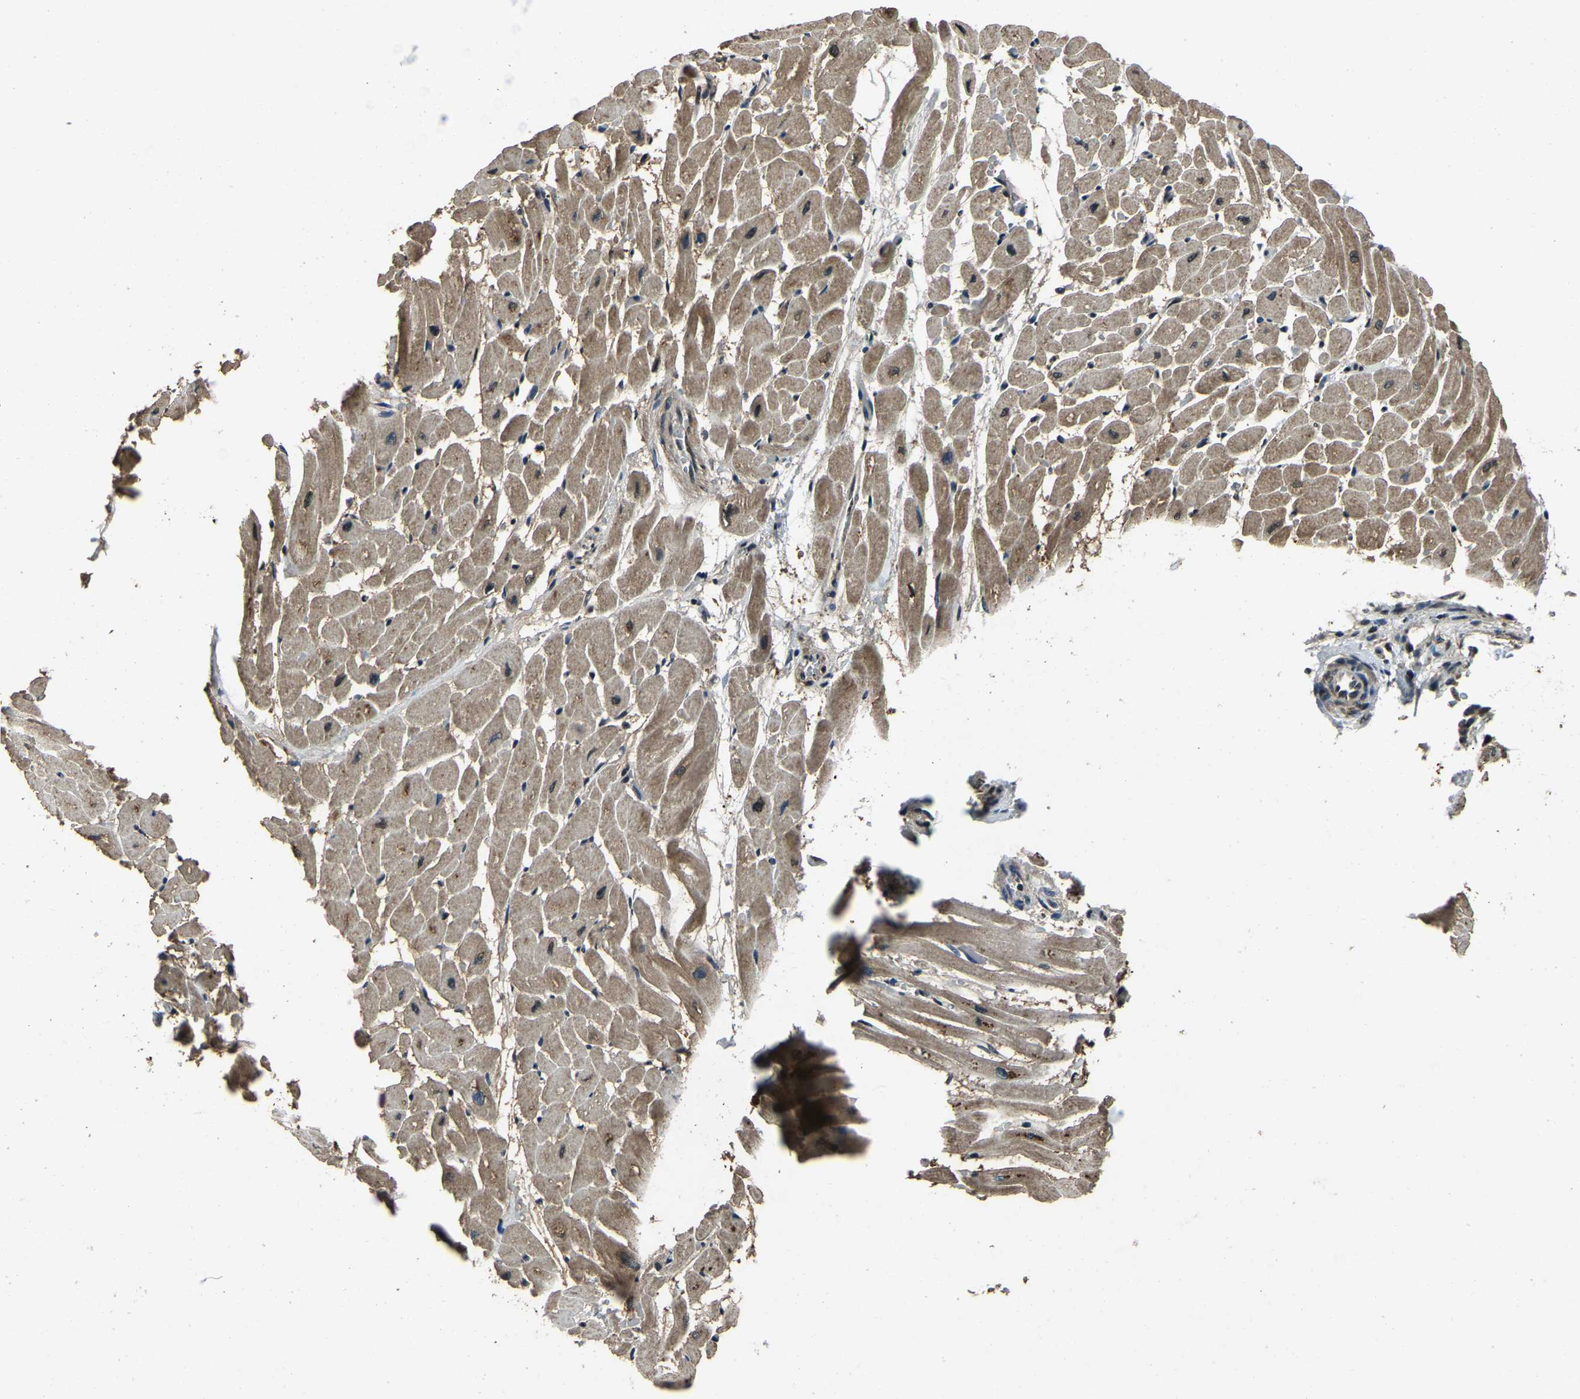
{"staining": {"intensity": "moderate", "quantity": ">75%", "location": "cytoplasmic/membranous"}, "tissue": "heart muscle", "cell_type": "Cardiomyocytes", "image_type": "normal", "snomed": [{"axis": "morphology", "description": "Normal tissue, NOS"}, {"axis": "topography", "description": "Heart"}], "caption": "Immunohistochemical staining of benign human heart muscle reveals moderate cytoplasmic/membranous protein expression in approximately >75% of cardiomyocytes. Immunohistochemistry stains the protein in brown and the nuclei are stained blue.", "gene": "ANKIB1", "patient": {"sex": "male", "age": 45}}